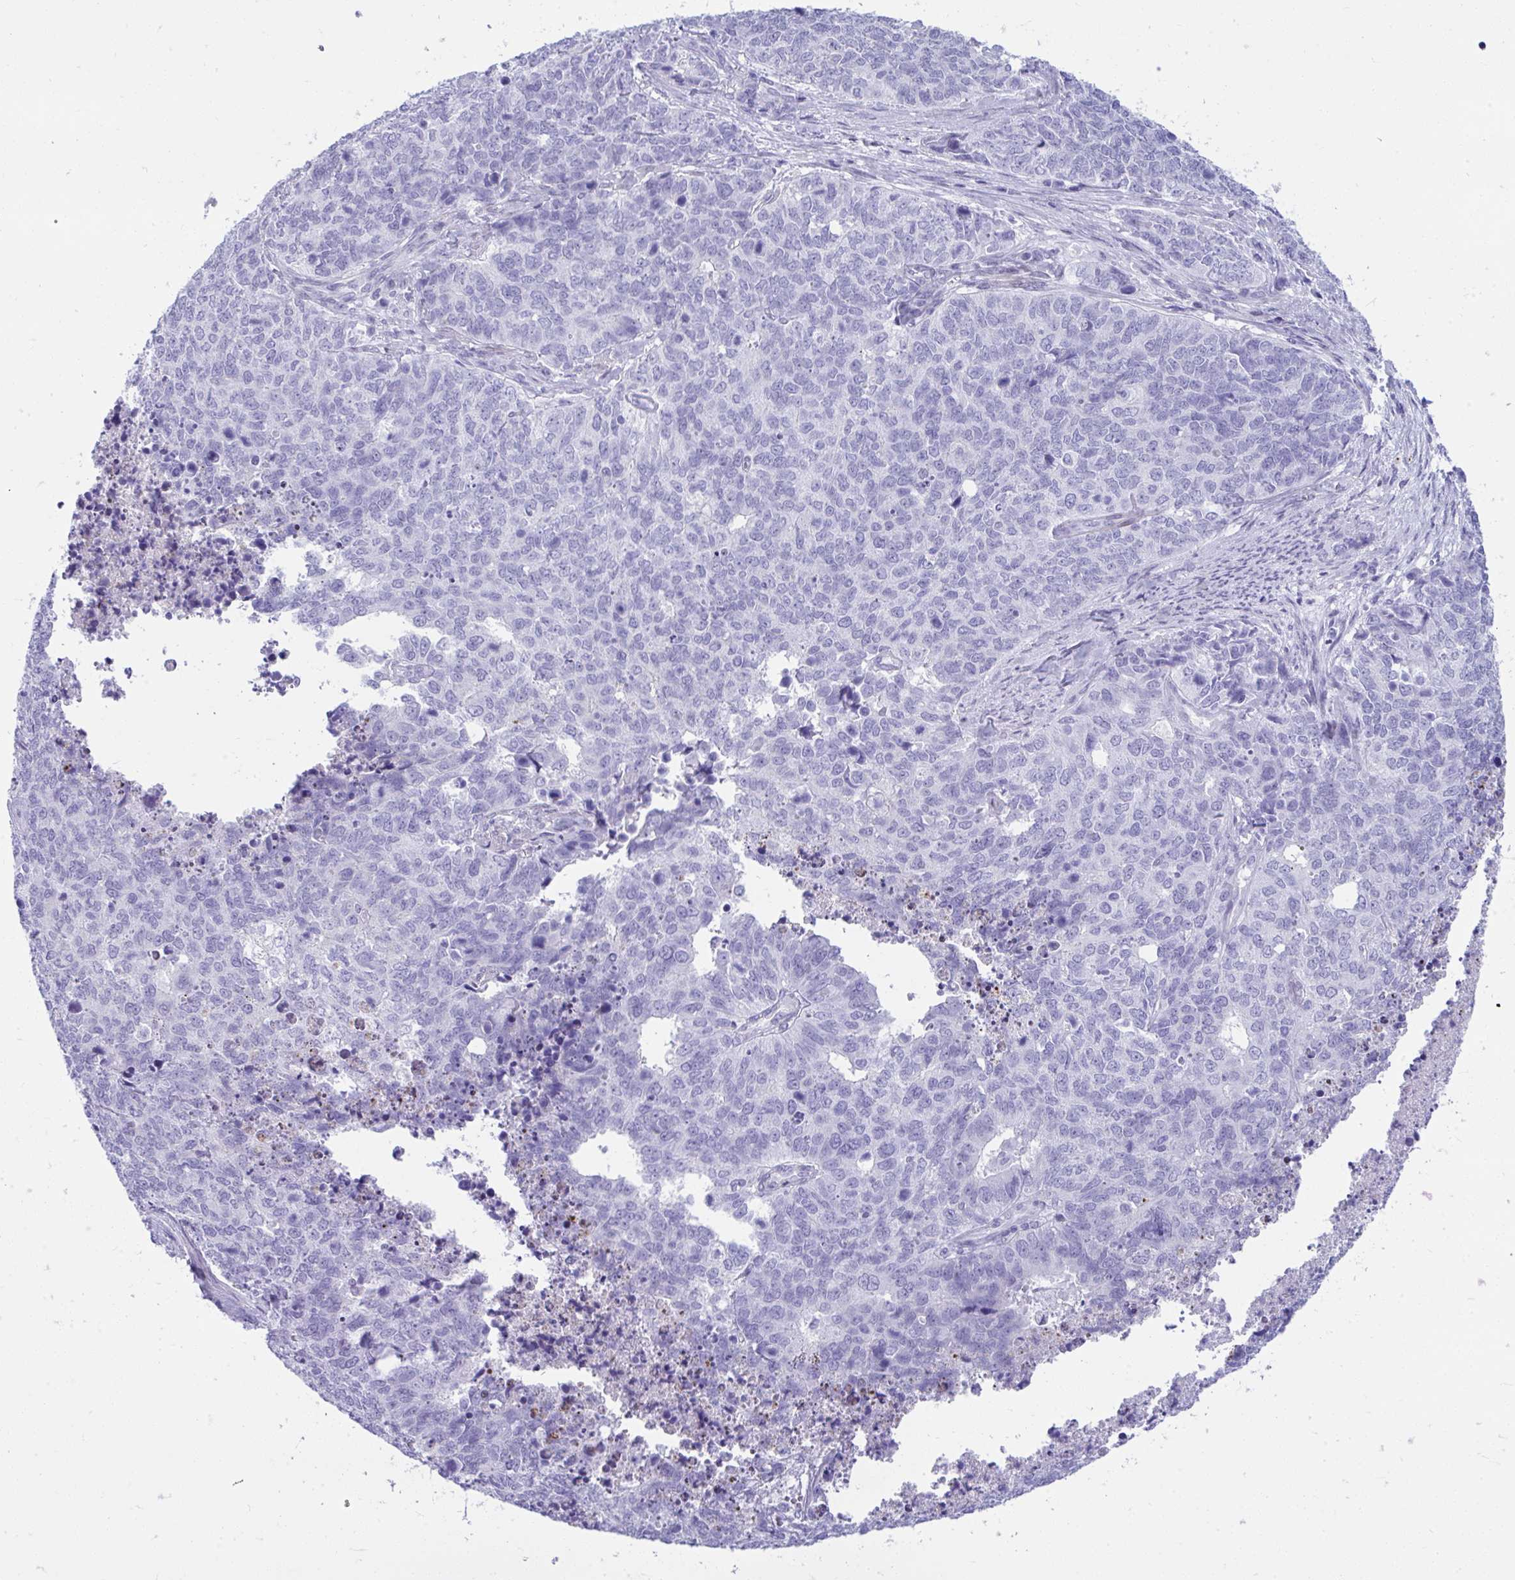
{"staining": {"intensity": "negative", "quantity": "none", "location": "none"}, "tissue": "cervical cancer", "cell_type": "Tumor cells", "image_type": "cancer", "snomed": [{"axis": "morphology", "description": "Adenocarcinoma, NOS"}, {"axis": "topography", "description": "Cervix"}], "caption": "Immunohistochemistry of human cervical cancer shows no expression in tumor cells.", "gene": "ISL1", "patient": {"sex": "female", "age": 63}}